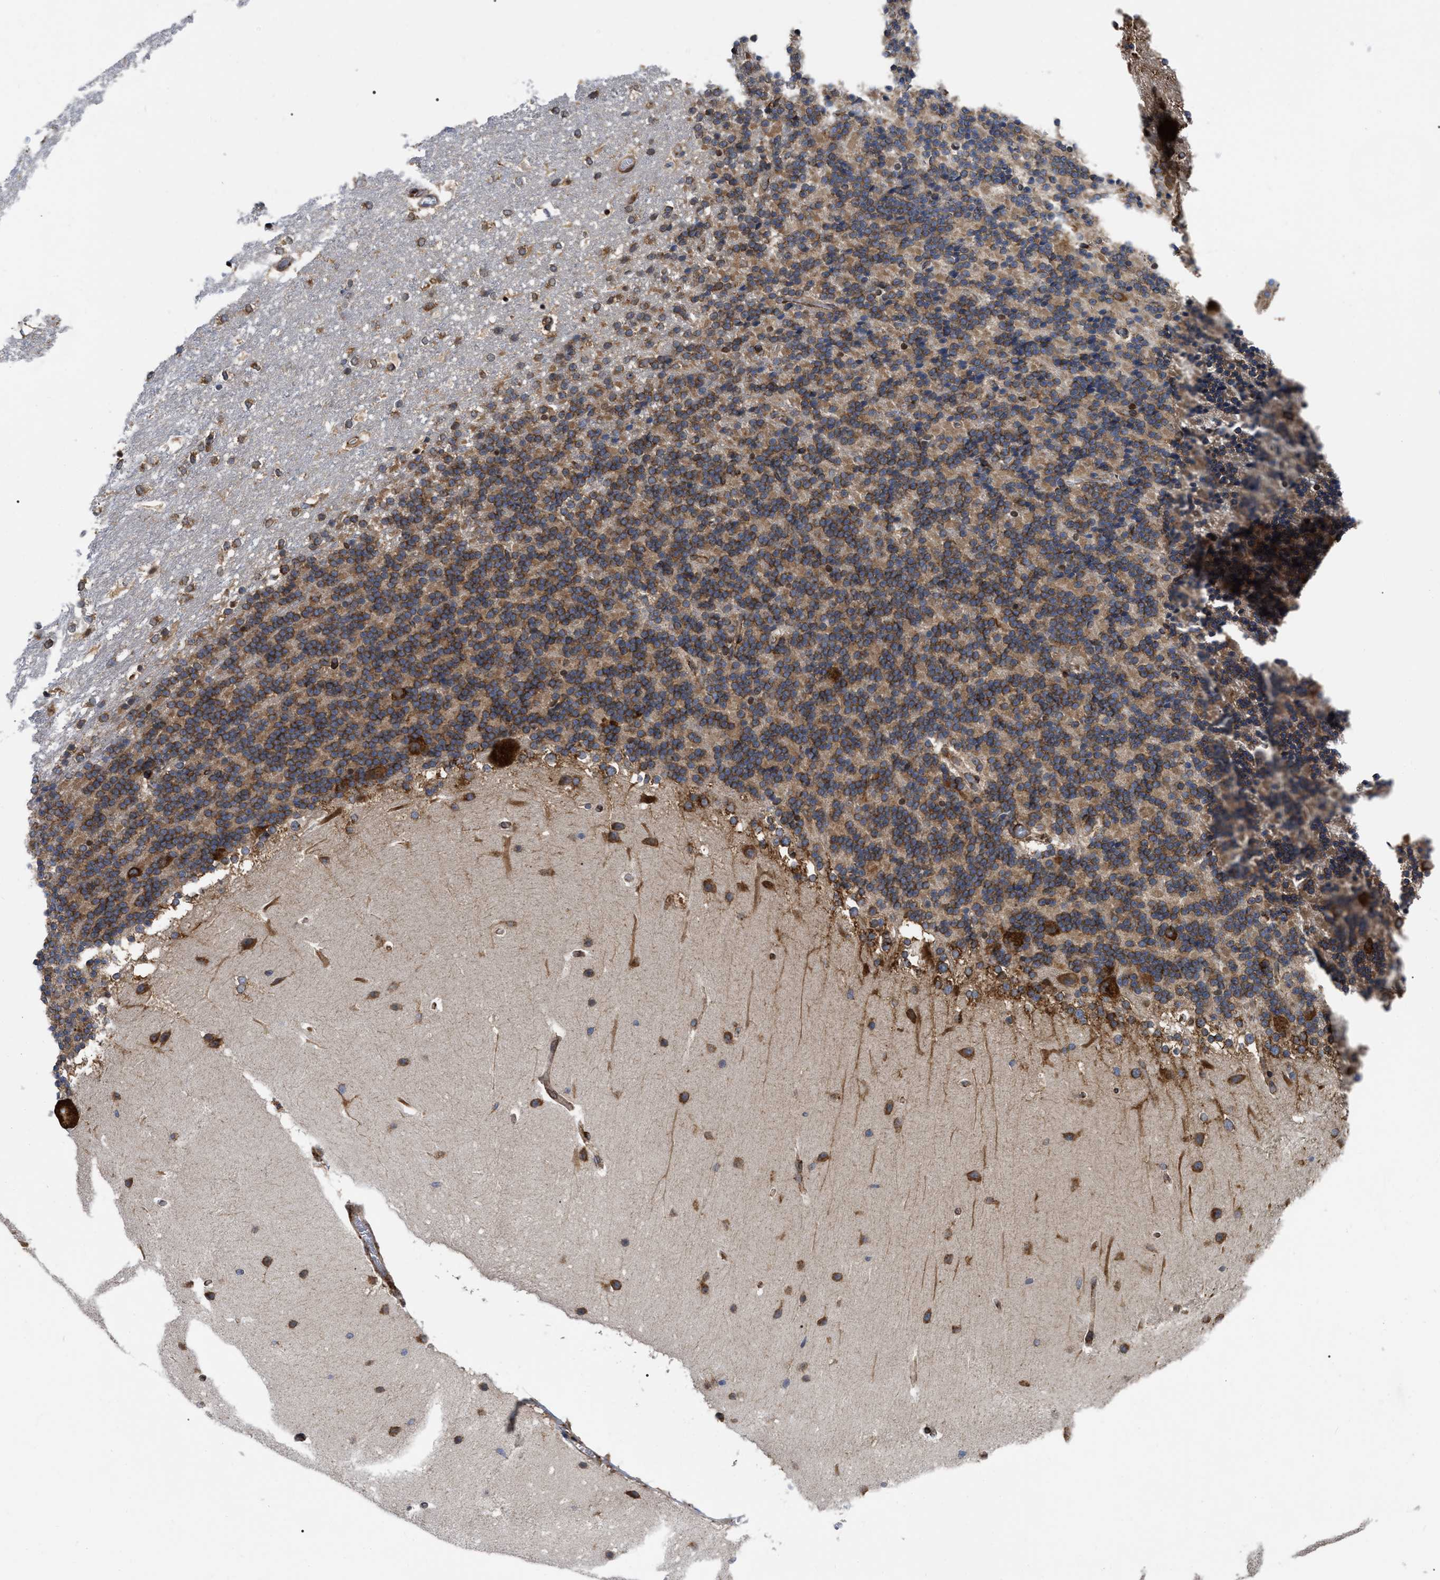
{"staining": {"intensity": "moderate", "quantity": "25%-75%", "location": "cytoplasmic/membranous"}, "tissue": "cerebellum", "cell_type": "Cells in granular layer", "image_type": "normal", "snomed": [{"axis": "morphology", "description": "Normal tissue, NOS"}, {"axis": "topography", "description": "Cerebellum"}], "caption": "This micrograph exhibits immunohistochemistry staining of normal cerebellum, with medium moderate cytoplasmic/membranous expression in about 25%-75% of cells in granular layer.", "gene": "FAM120A", "patient": {"sex": "female", "age": 19}}